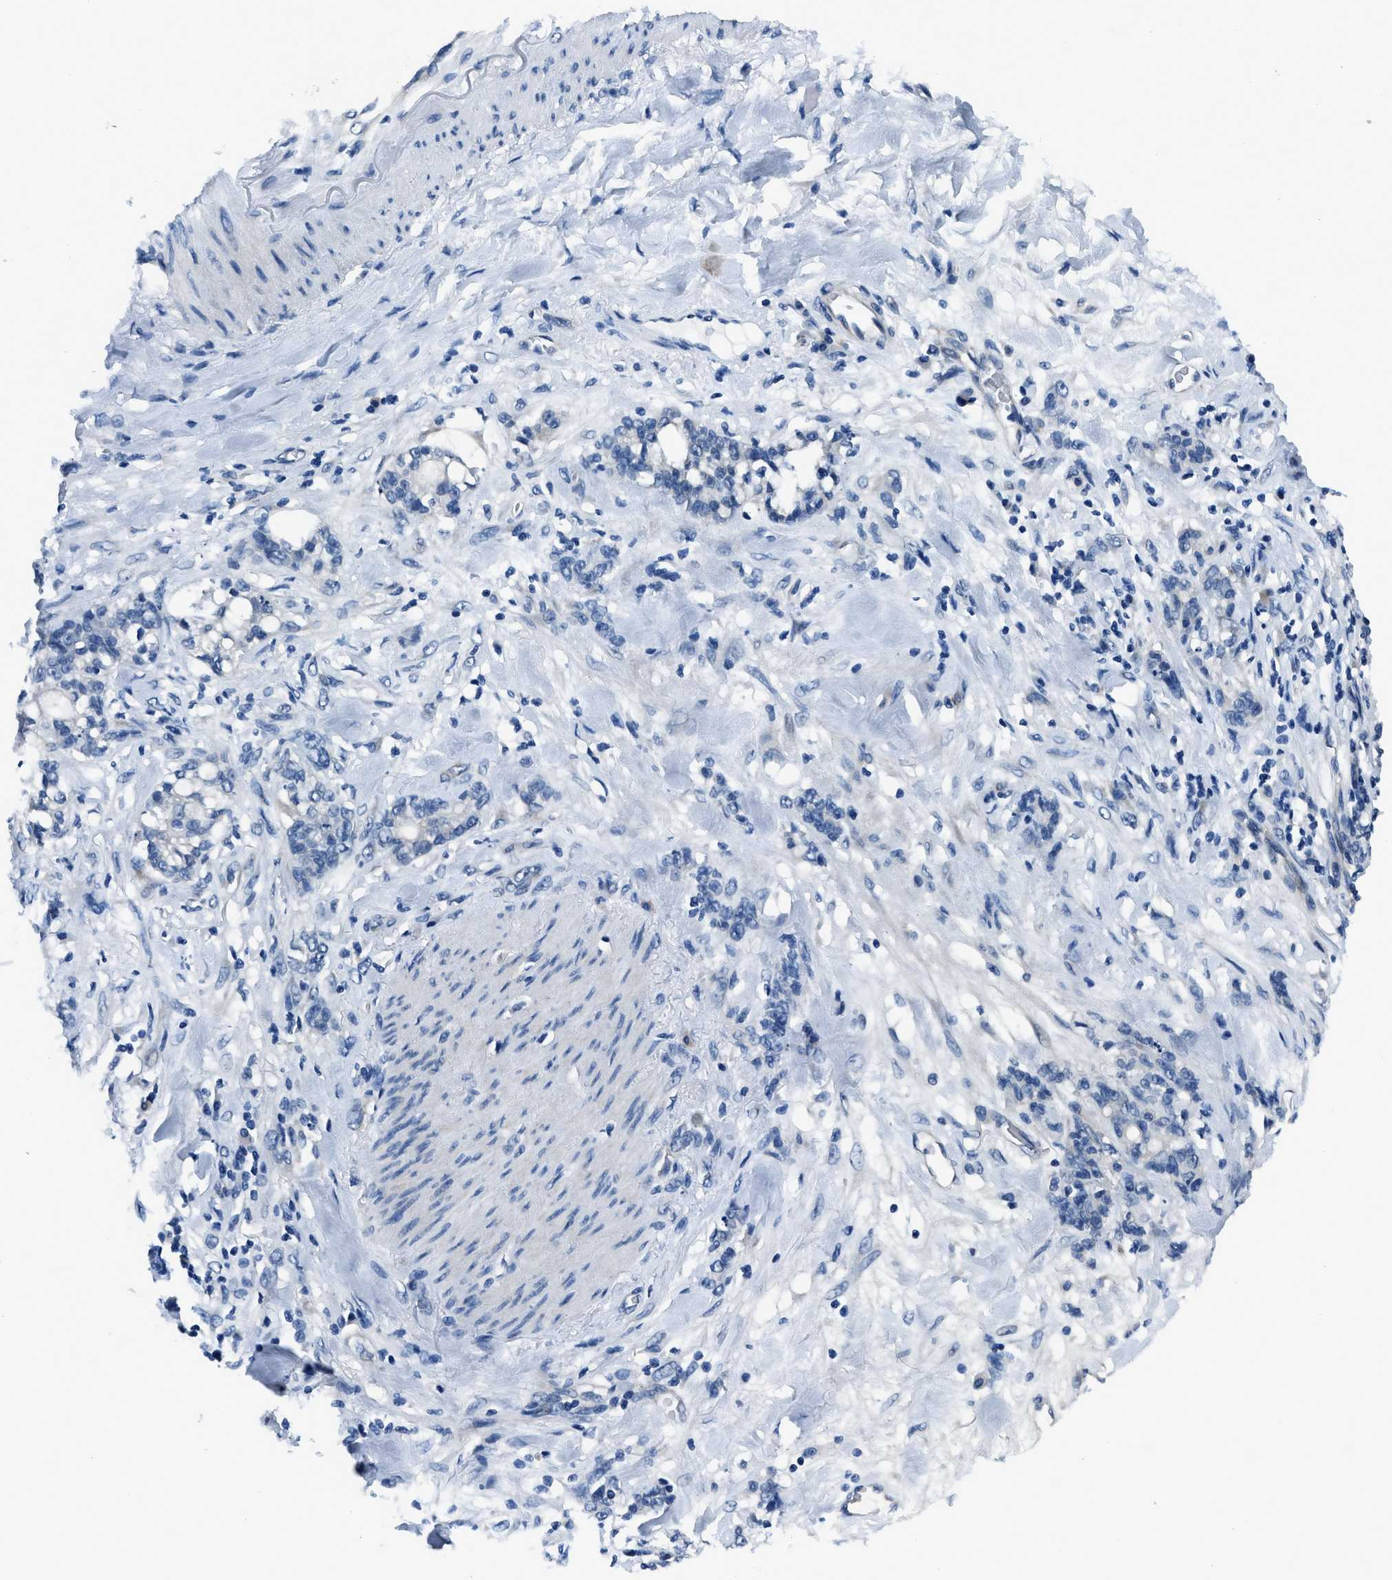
{"staining": {"intensity": "negative", "quantity": "none", "location": "none"}, "tissue": "stomach cancer", "cell_type": "Tumor cells", "image_type": "cancer", "snomed": [{"axis": "morphology", "description": "Adenocarcinoma, NOS"}, {"axis": "topography", "description": "Stomach, lower"}], "caption": "Tumor cells are negative for brown protein staining in stomach adenocarcinoma.", "gene": "GJA3", "patient": {"sex": "male", "age": 88}}